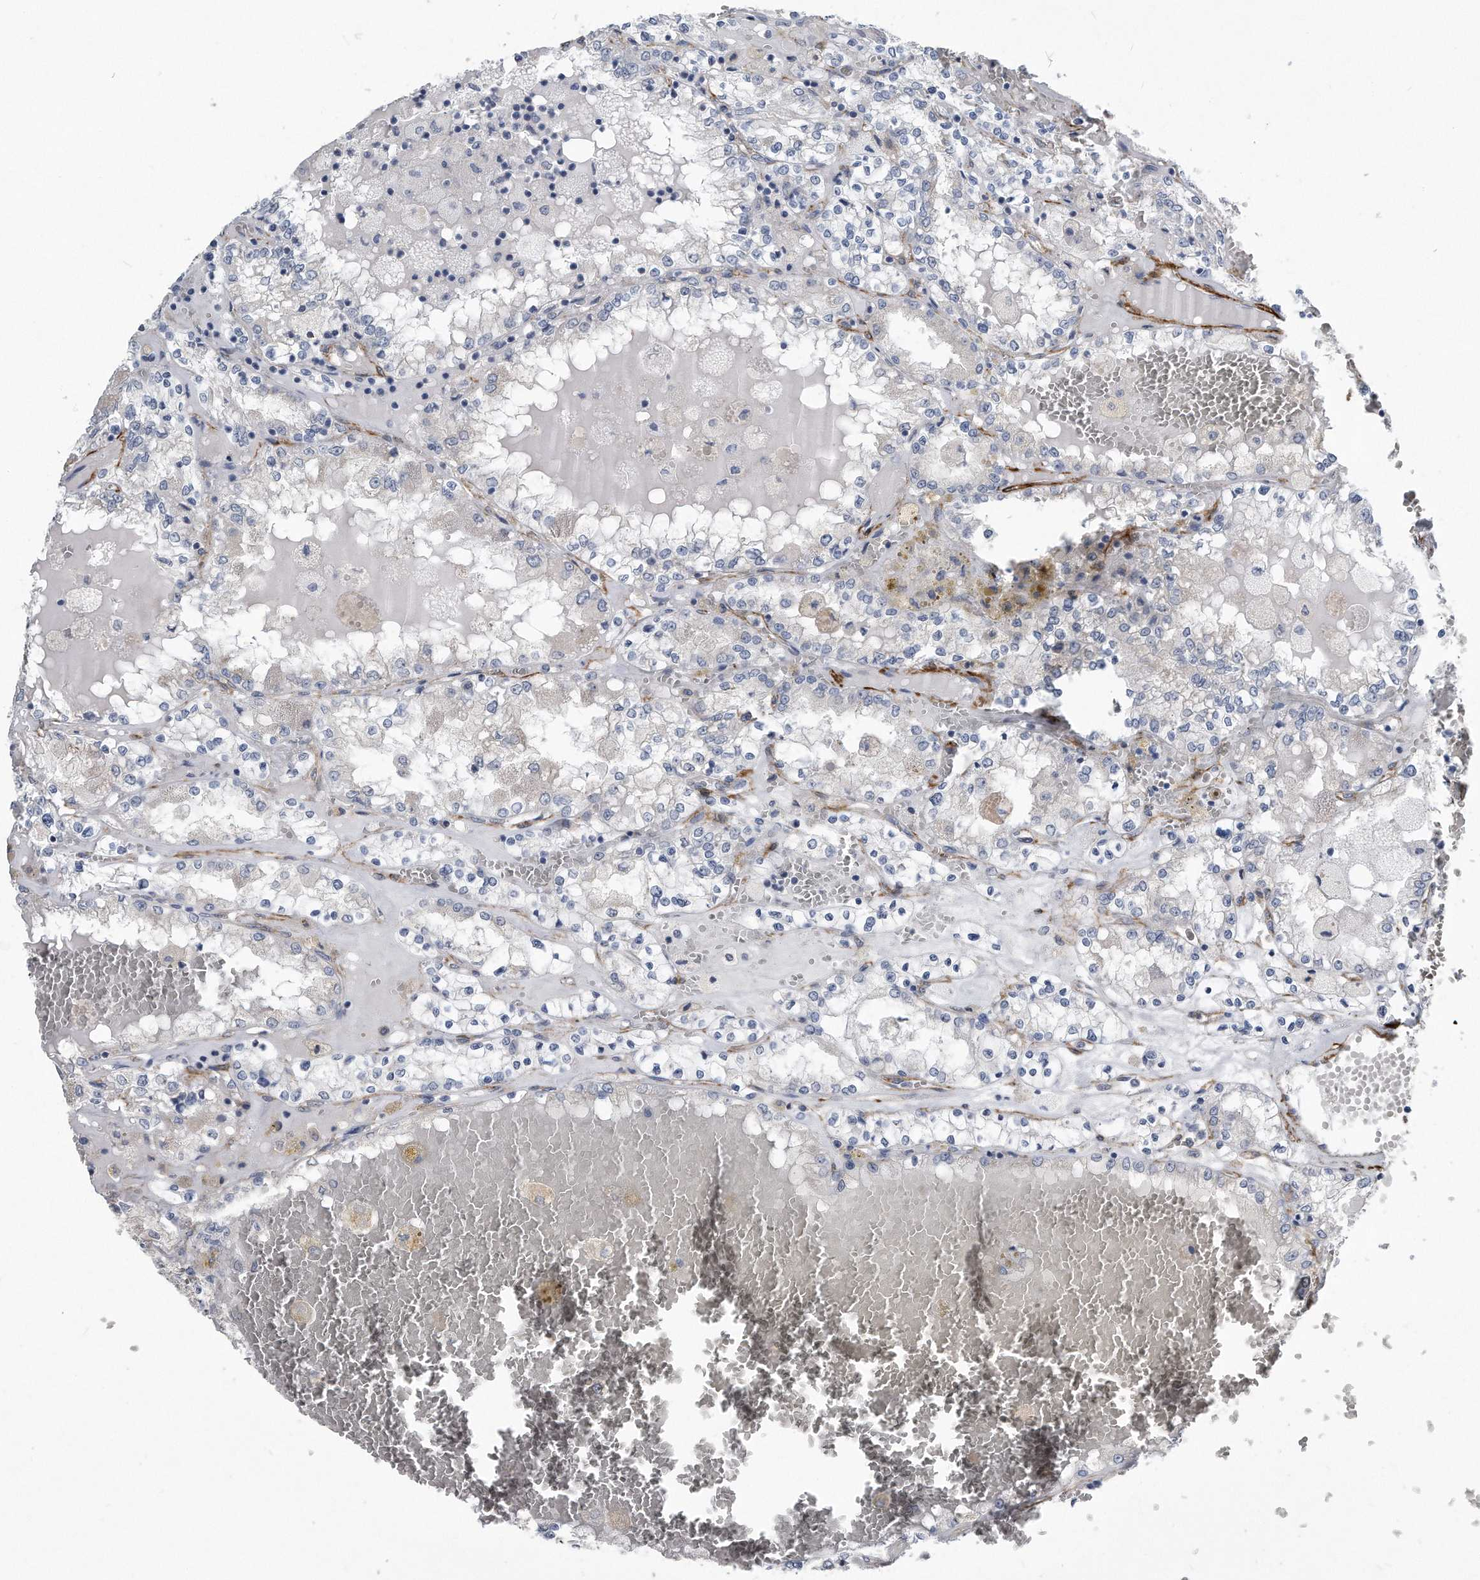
{"staining": {"intensity": "negative", "quantity": "none", "location": "none"}, "tissue": "renal cancer", "cell_type": "Tumor cells", "image_type": "cancer", "snomed": [{"axis": "morphology", "description": "Adenocarcinoma, NOS"}, {"axis": "topography", "description": "Kidney"}], "caption": "Histopathology image shows no protein staining in tumor cells of renal cancer (adenocarcinoma) tissue.", "gene": "EIF2B4", "patient": {"sex": "female", "age": 56}}